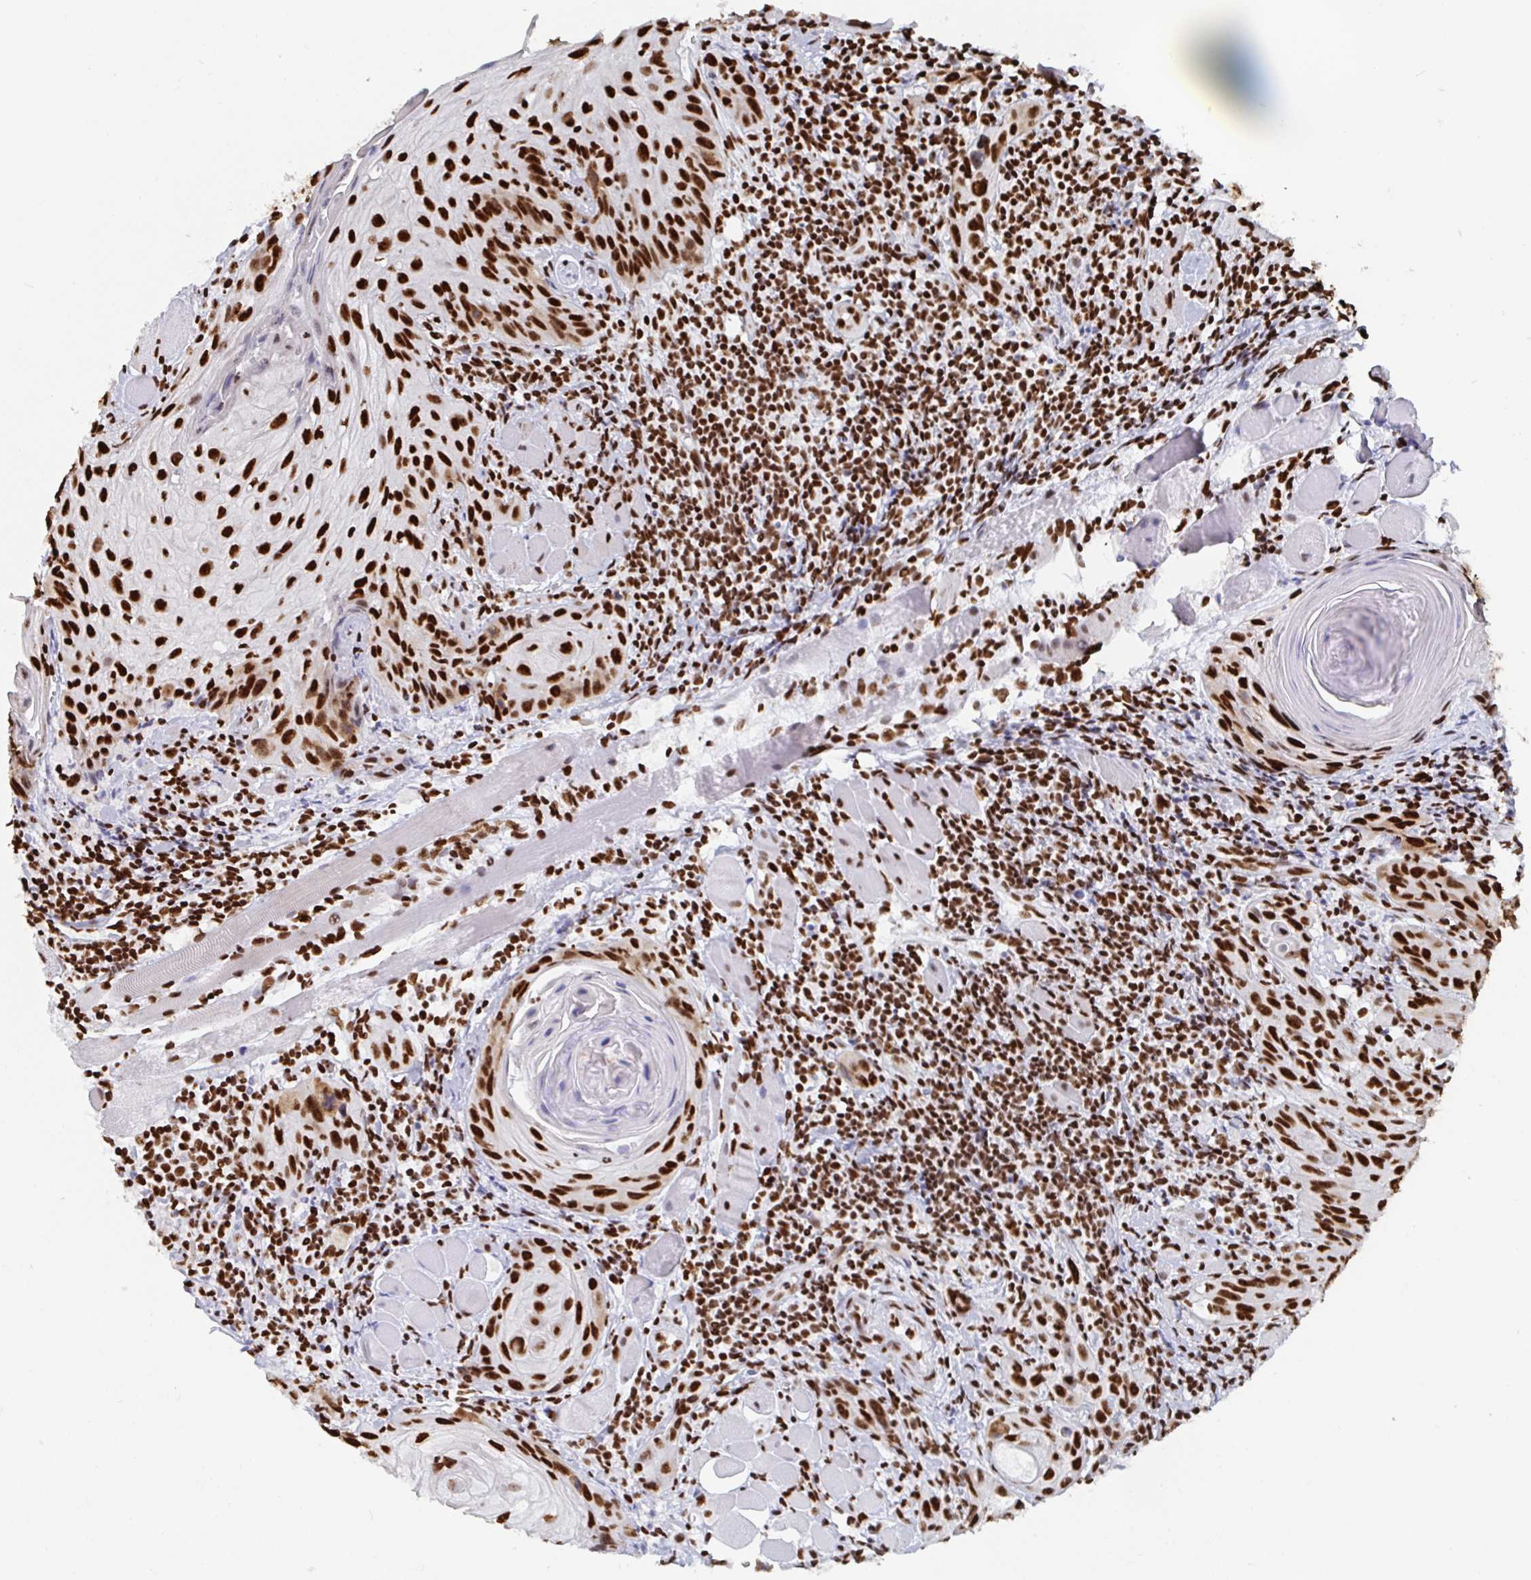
{"staining": {"intensity": "strong", "quantity": ">75%", "location": "nuclear"}, "tissue": "head and neck cancer", "cell_type": "Tumor cells", "image_type": "cancer", "snomed": [{"axis": "morphology", "description": "Squamous cell carcinoma, NOS"}, {"axis": "topography", "description": "Oral tissue"}, {"axis": "topography", "description": "Head-Neck"}], "caption": "Immunohistochemistry histopathology image of neoplastic tissue: head and neck squamous cell carcinoma stained using immunohistochemistry reveals high levels of strong protein expression localized specifically in the nuclear of tumor cells, appearing as a nuclear brown color.", "gene": "EWSR1", "patient": {"sex": "male", "age": 58}}